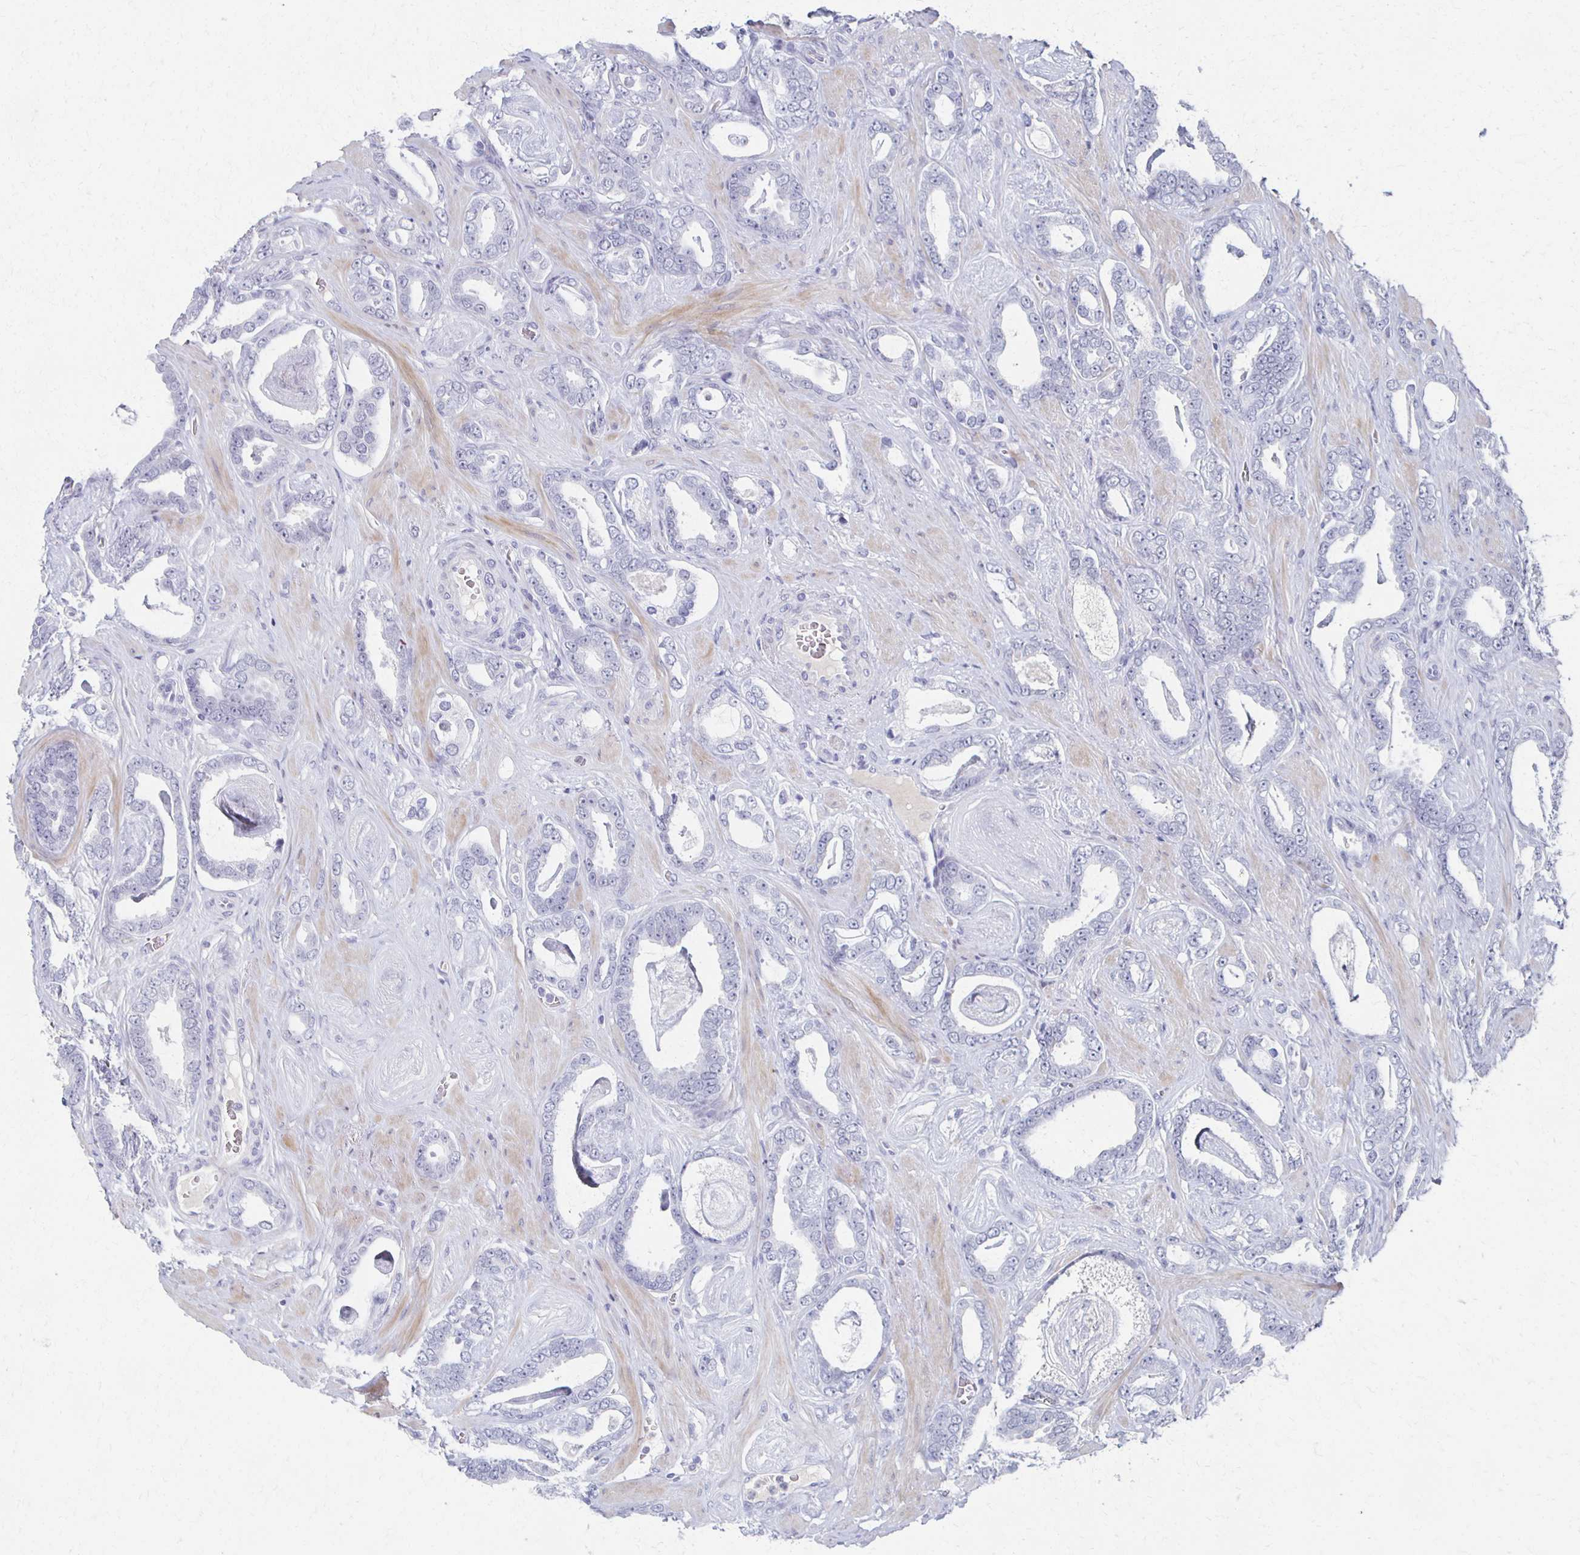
{"staining": {"intensity": "negative", "quantity": "none", "location": "none"}, "tissue": "prostate cancer", "cell_type": "Tumor cells", "image_type": "cancer", "snomed": [{"axis": "morphology", "description": "Adenocarcinoma, High grade"}, {"axis": "topography", "description": "Prostate"}], "caption": "IHC histopathology image of neoplastic tissue: prostate adenocarcinoma (high-grade) stained with DAB demonstrates no significant protein positivity in tumor cells.", "gene": "CXCR2", "patient": {"sex": "male", "age": 63}}